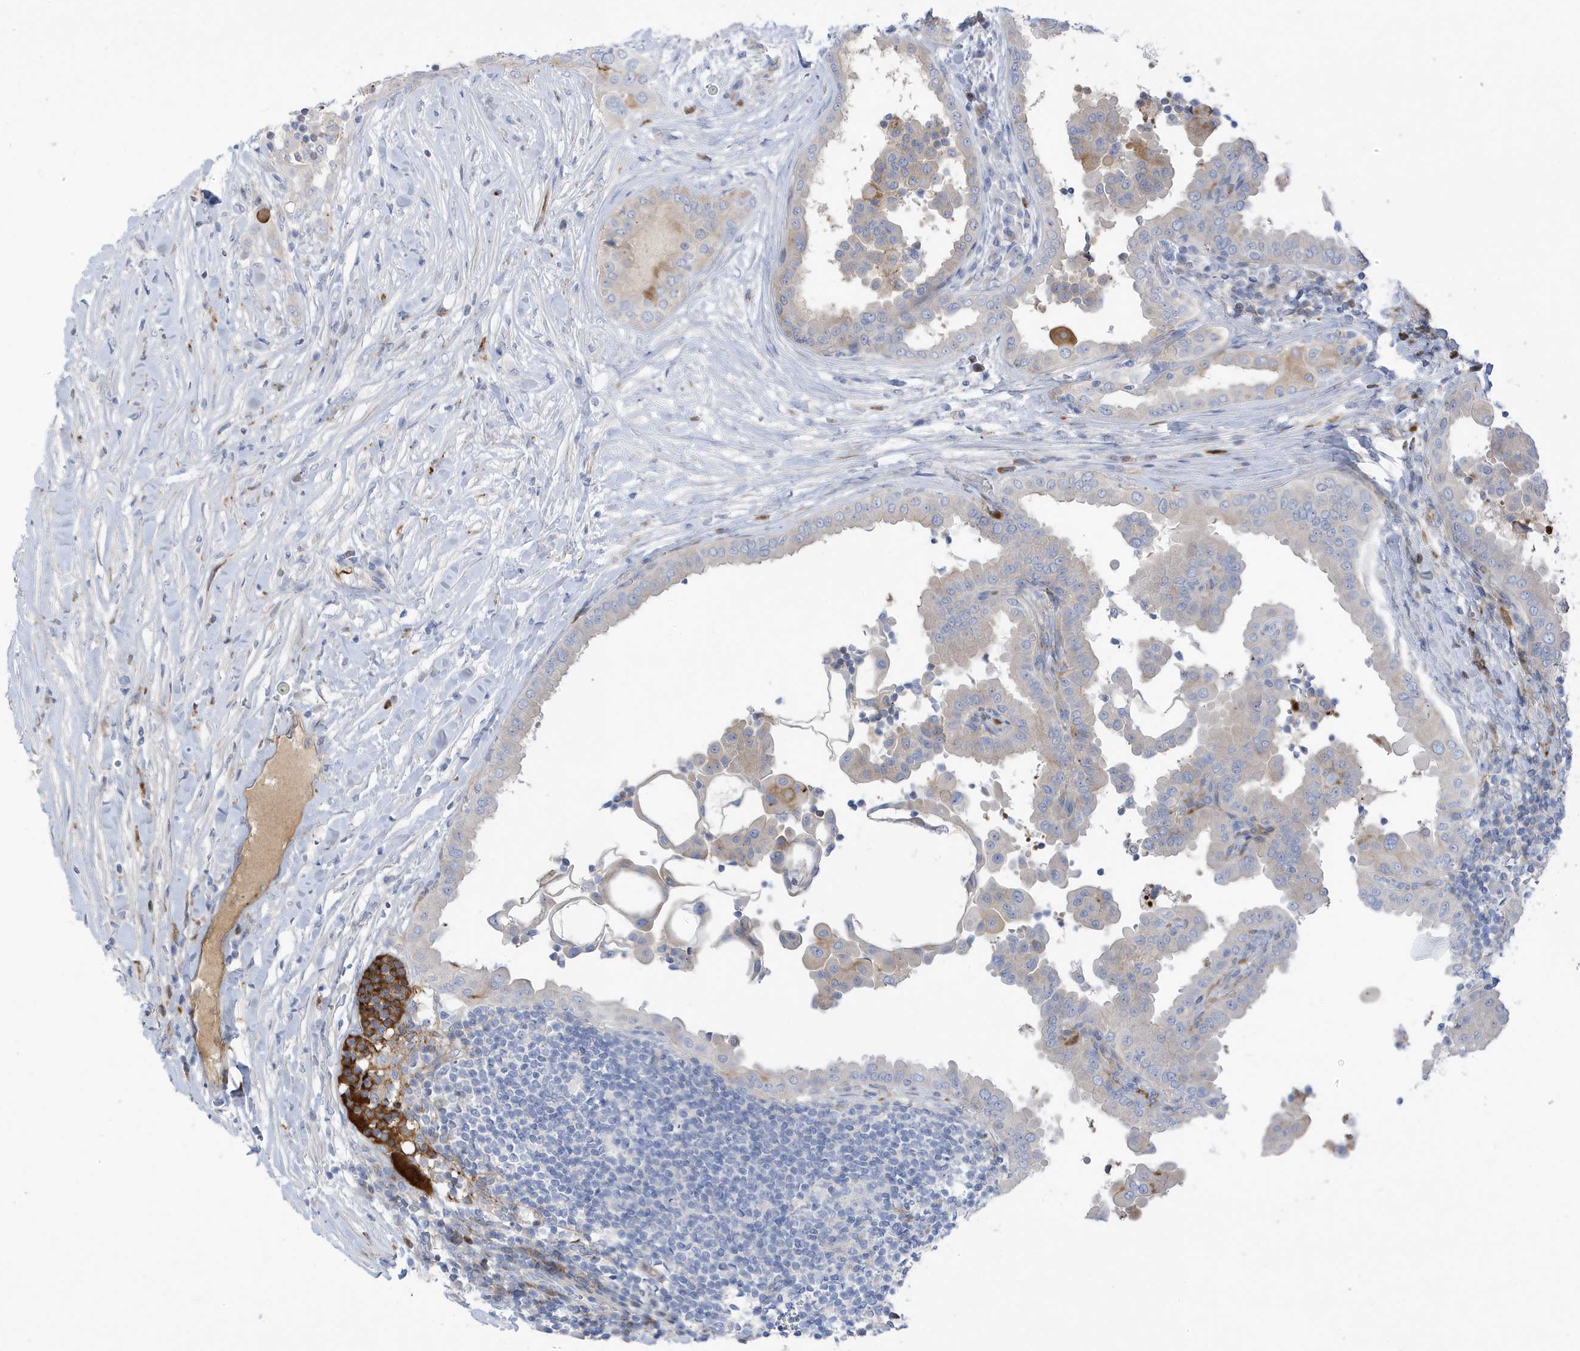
{"staining": {"intensity": "moderate", "quantity": "<25%", "location": "cytoplasmic/membranous"}, "tissue": "thyroid cancer", "cell_type": "Tumor cells", "image_type": "cancer", "snomed": [{"axis": "morphology", "description": "Papillary adenocarcinoma, NOS"}, {"axis": "topography", "description": "Thyroid gland"}], "caption": "A histopathology image of human papillary adenocarcinoma (thyroid) stained for a protein exhibits moderate cytoplasmic/membranous brown staining in tumor cells. (Stains: DAB in brown, nuclei in blue, Microscopy: brightfield microscopy at high magnification).", "gene": "ATP13A5", "patient": {"sex": "male", "age": 33}}